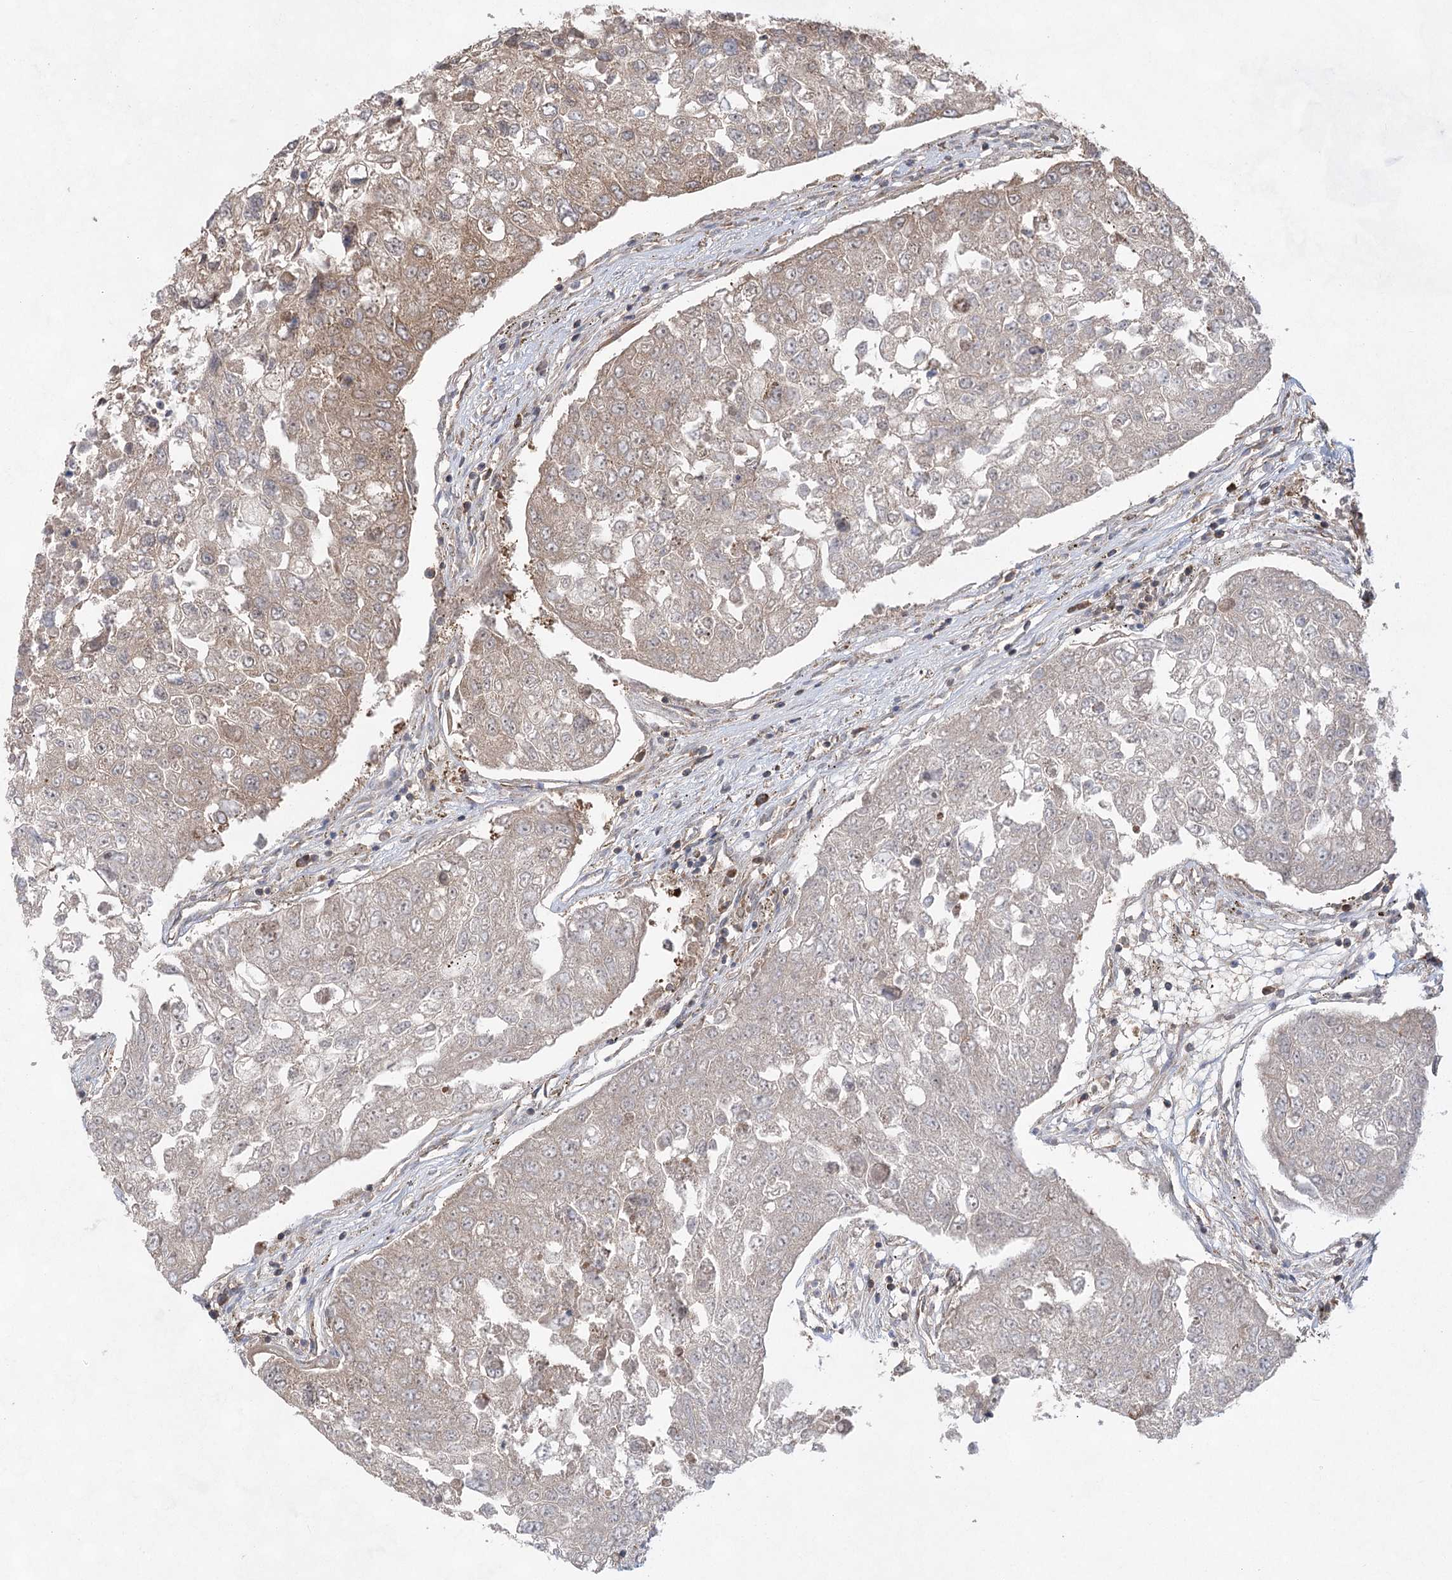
{"staining": {"intensity": "moderate", "quantity": "25%-75%", "location": "cytoplasmic/membranous"}, "tissue": "urothelial cancer", "cell_type": "Tumor cells", "image_type": "cancer", "snomed": [{"axis": "morphology", "description": "Urothelial carcinoma, High grade"}, {"axis": "topography", "description": "Lymph node"}, {"axis": "topography", "description": "Urinary bladder"}], "caption": "Protein expression by IHC exhibits moderate cytoplasmic/membranous positivity in about 25%-75% of tumor cells in urothelial cancer.", "gene": "EIF3A", "patient": {"sex": "male", "age": 51}}